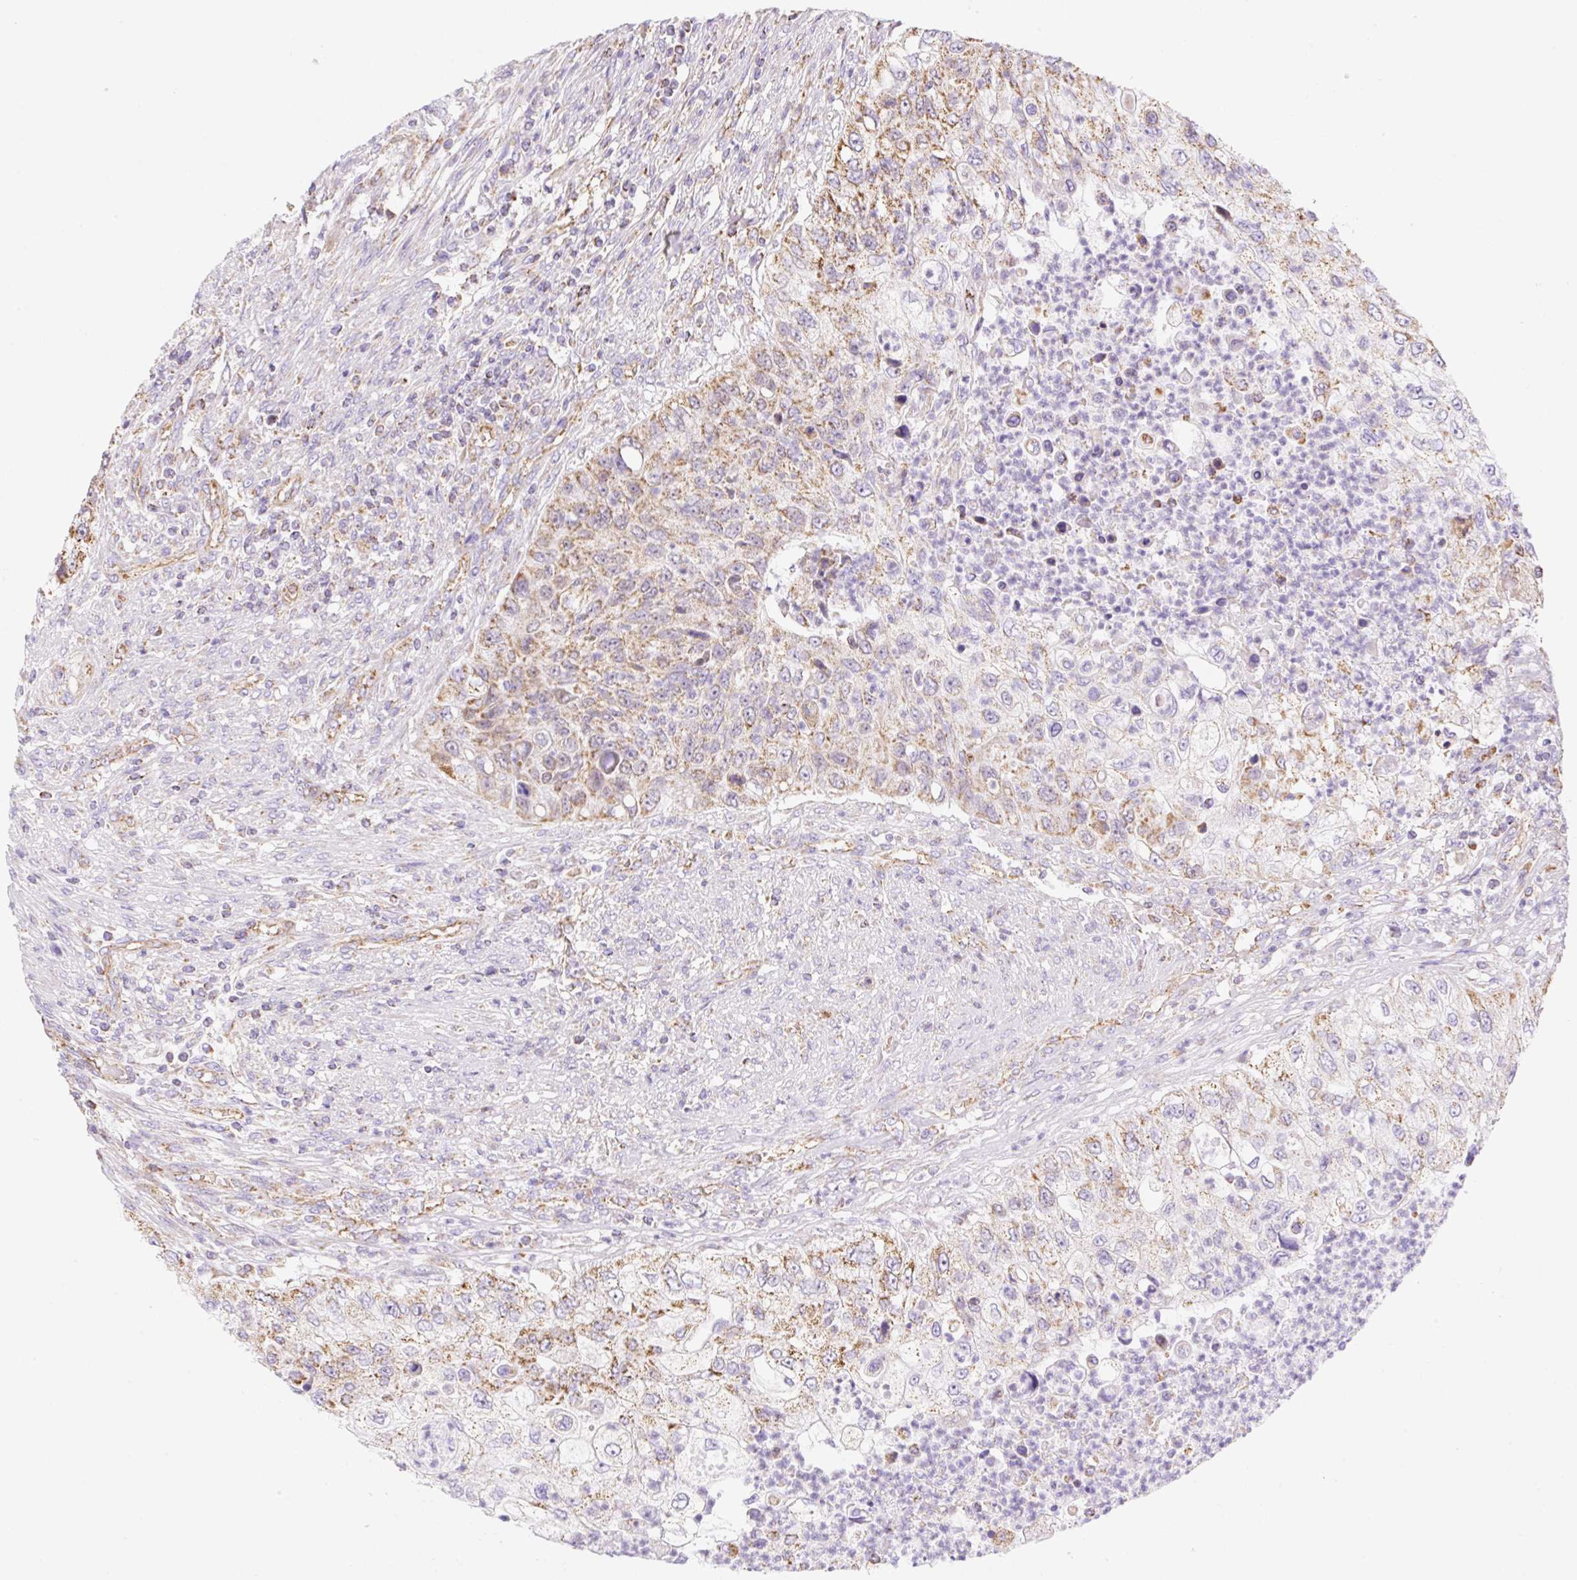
{"staining": {"intensity": "moderate", "quantity": "25%-75%", "location": "cytoplasmic/membranous"}, "tissue": "urothelial cancer", "cell_type": "Tumor cells", "image_type": "cancer", "snomed": [{"axis": "morphology", "description": "Urothelial carcinoma, High grade"}, {"axis": "topography", "description": "Urinary bladder"}], "caption": "Urothelial cancer was stained to show a protein in brown. There is medium levels of moderate cytoplasmic/membranous staining in about 25%-75% of tumor cells.", "gene": "ESAM", "patient": {"sex": "female", "age": 60}}